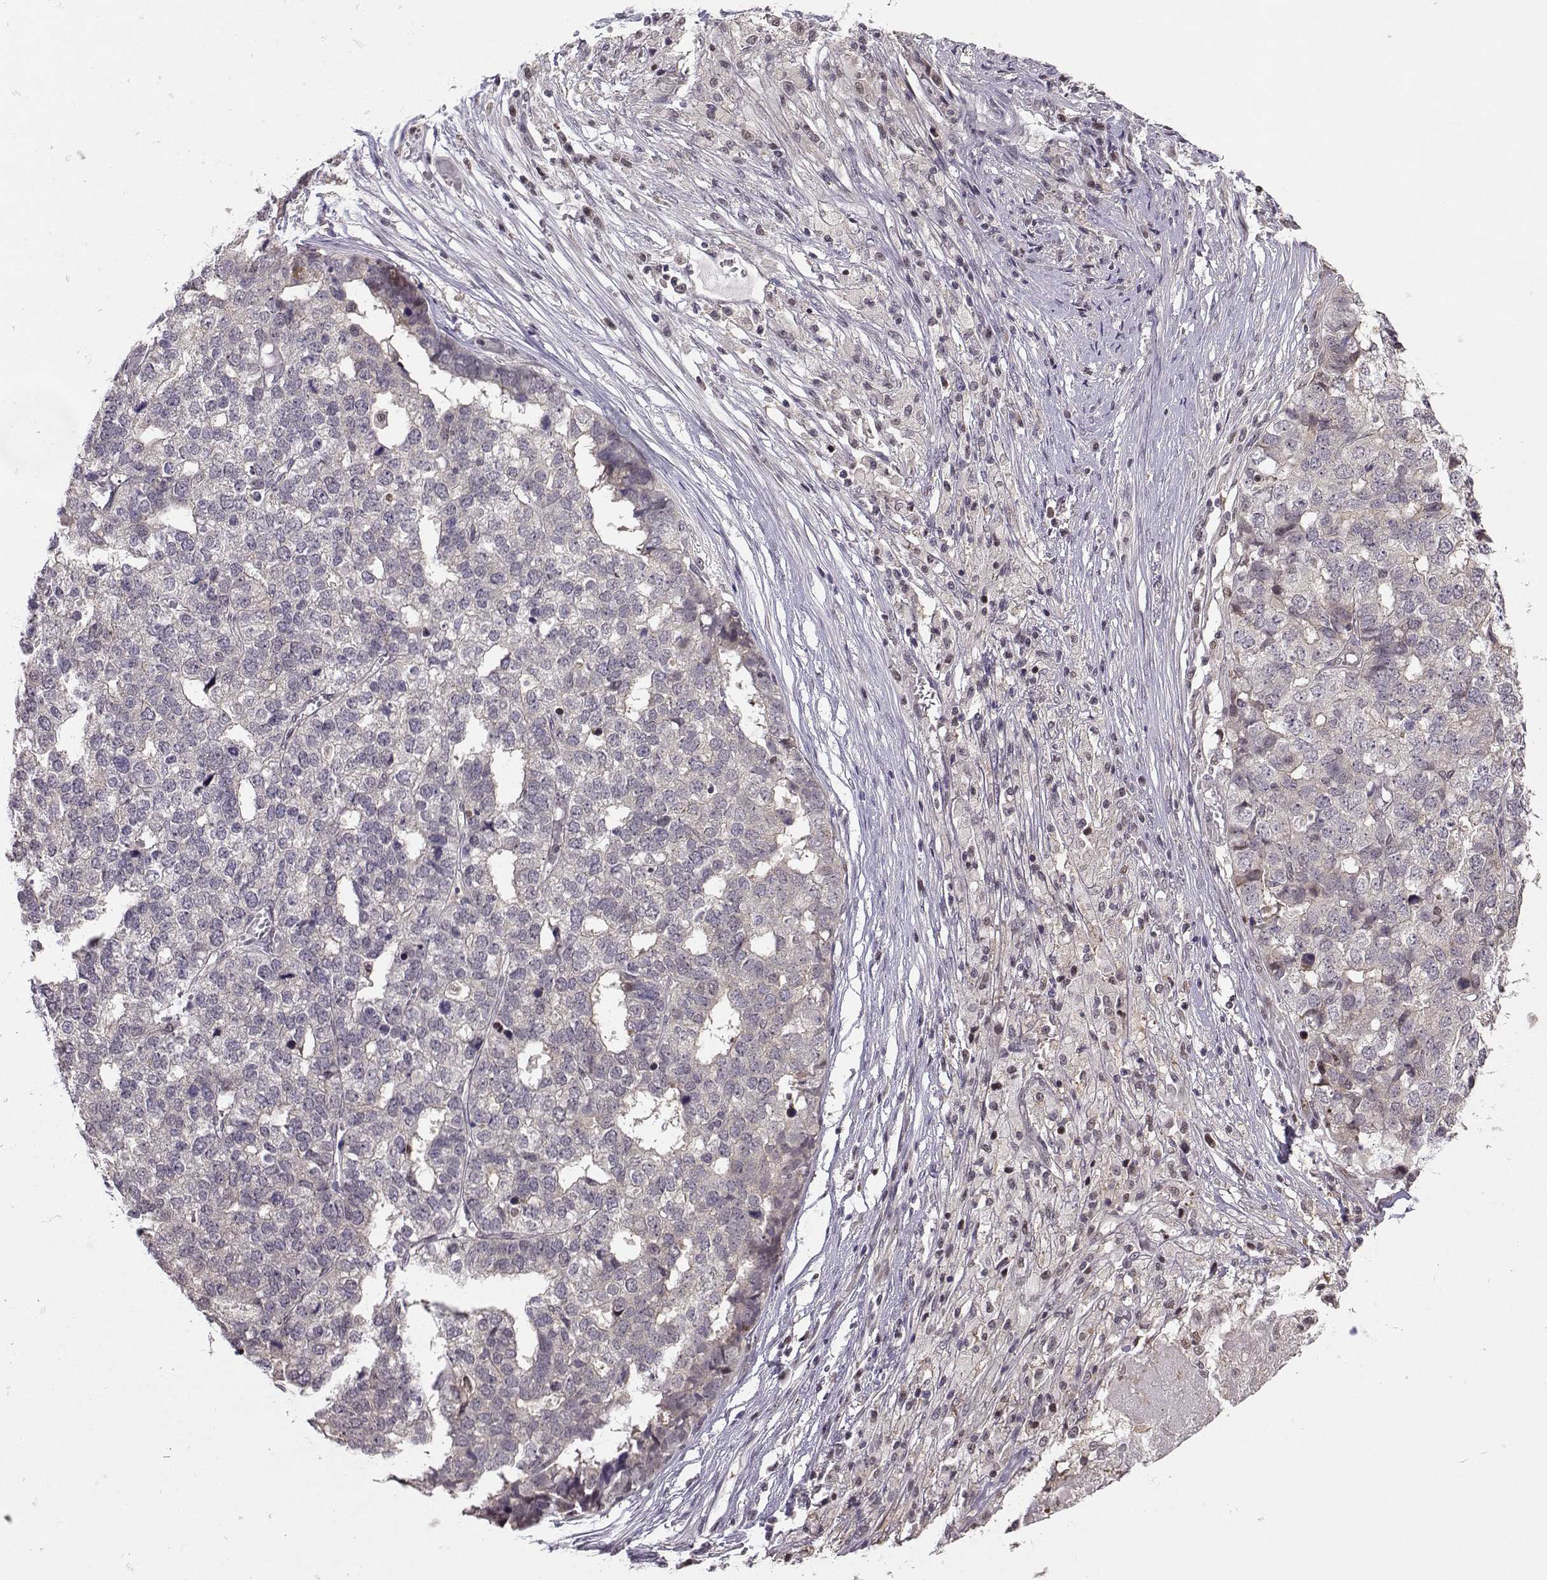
{"staining": {"intensity": "negative", "quantity": "none", "location": "none"}, "tissue": "stomach cancer", "cell_type": "Tumor cells", "image_type": "cancer", "snomed": [{"axis": "morphology", "description": "Adenocarcinoma, NOS"}, {"axis": "topography", "description": "Stomach"}], "caption": "IHC of human stomach adenocarcinoma exhibits no staining in tumor cells.", "gene": "PKP2", "patient": {"sex": "male", "age": 69}}